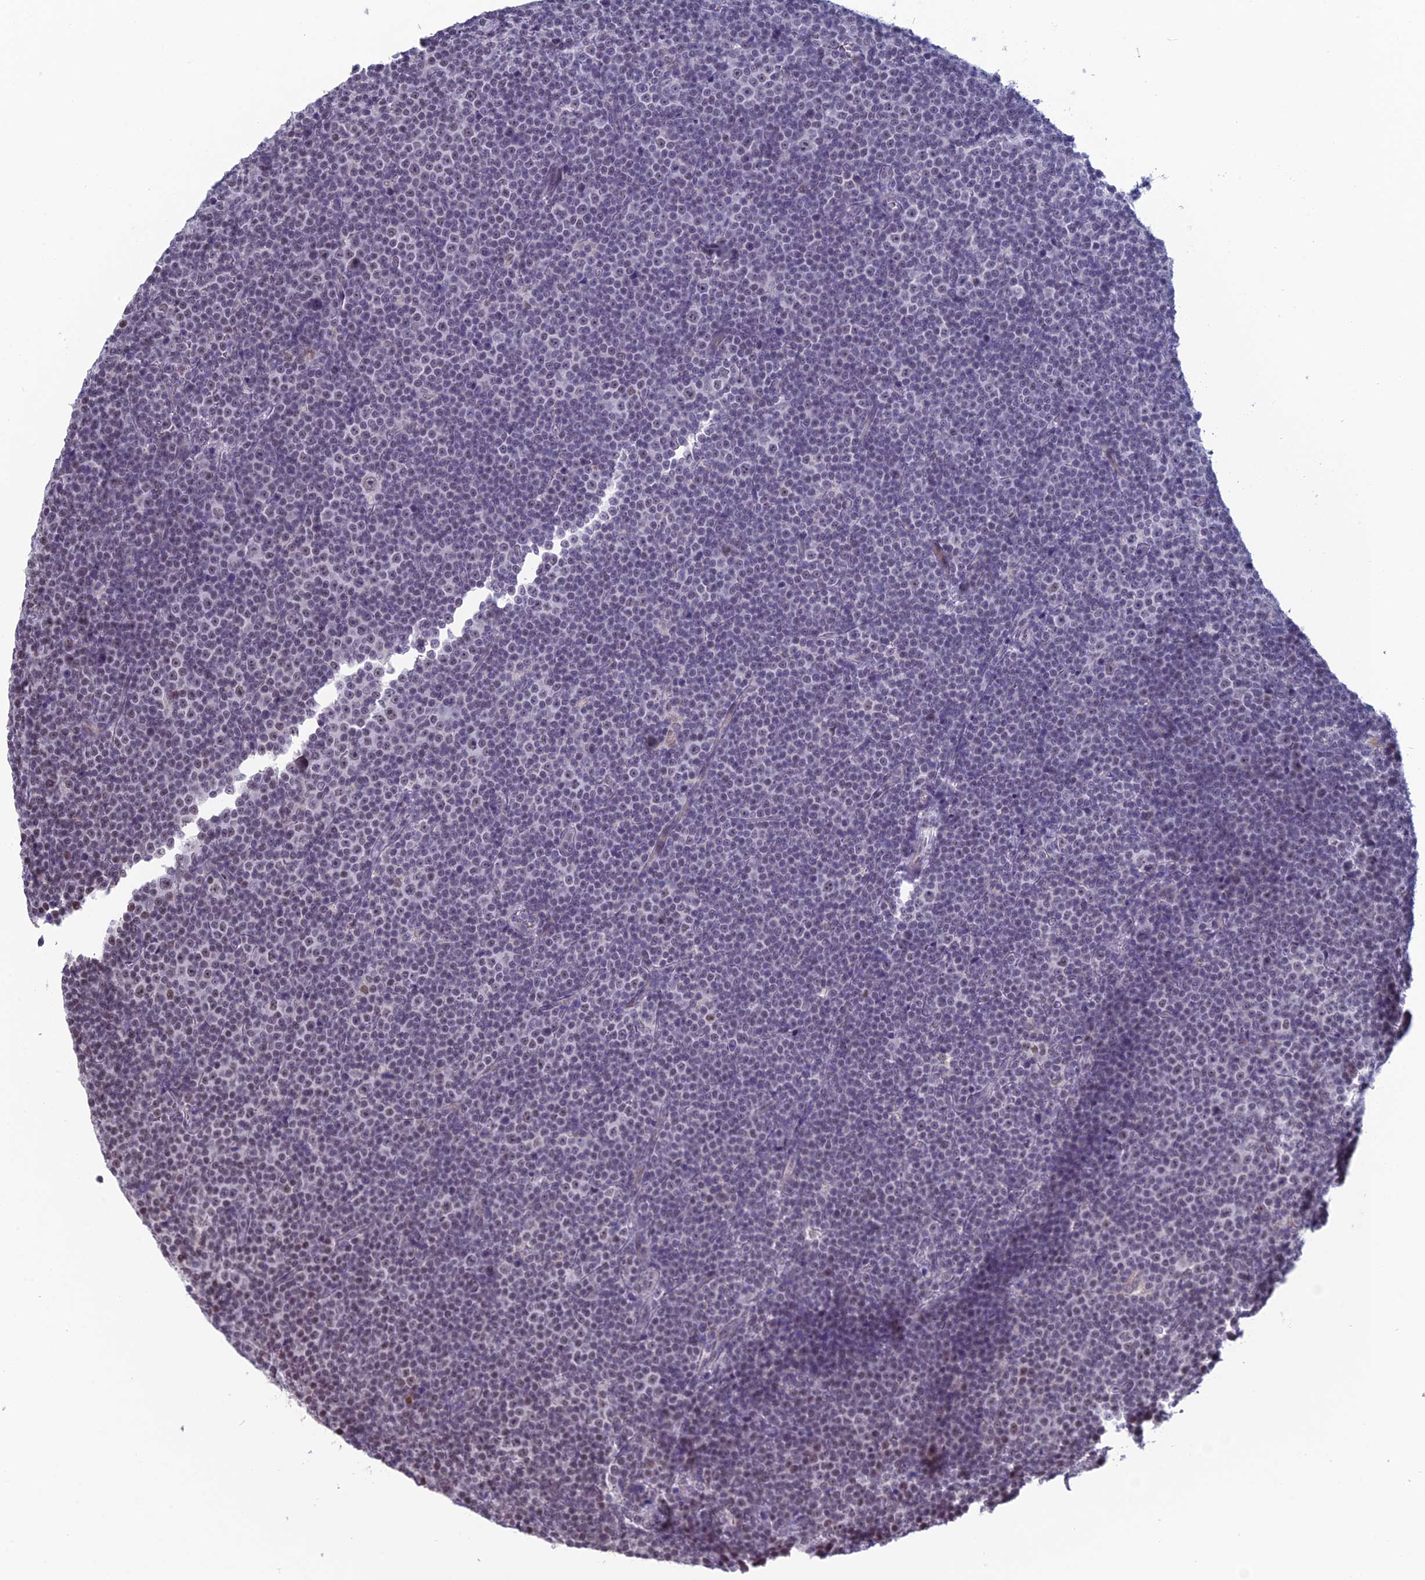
{"staining": {"intensity": "weak", "quantity": "25%-75%", "location": "nuclear"}, "tissue": "lymphoma", "cell_type": "Tumor cells", "image_type": "cancer", "snomed": [{"axis": "morphology", "description": "Malignant lymphoma, non-Hodgkin's type, Low grade"}, {"axis": "topography", "description": "Lymph node"}], "caption": "Immunohistochemistry micrograph of neoplastic tissue: human lymphoma stained using IHC displays low levels of weak protein expression localized specifically in the nuclear of tumor cells, appearing as a nuclear brown color.", "gene": "MT-CO3", "patient": {"sex": "female", "age": 67}}